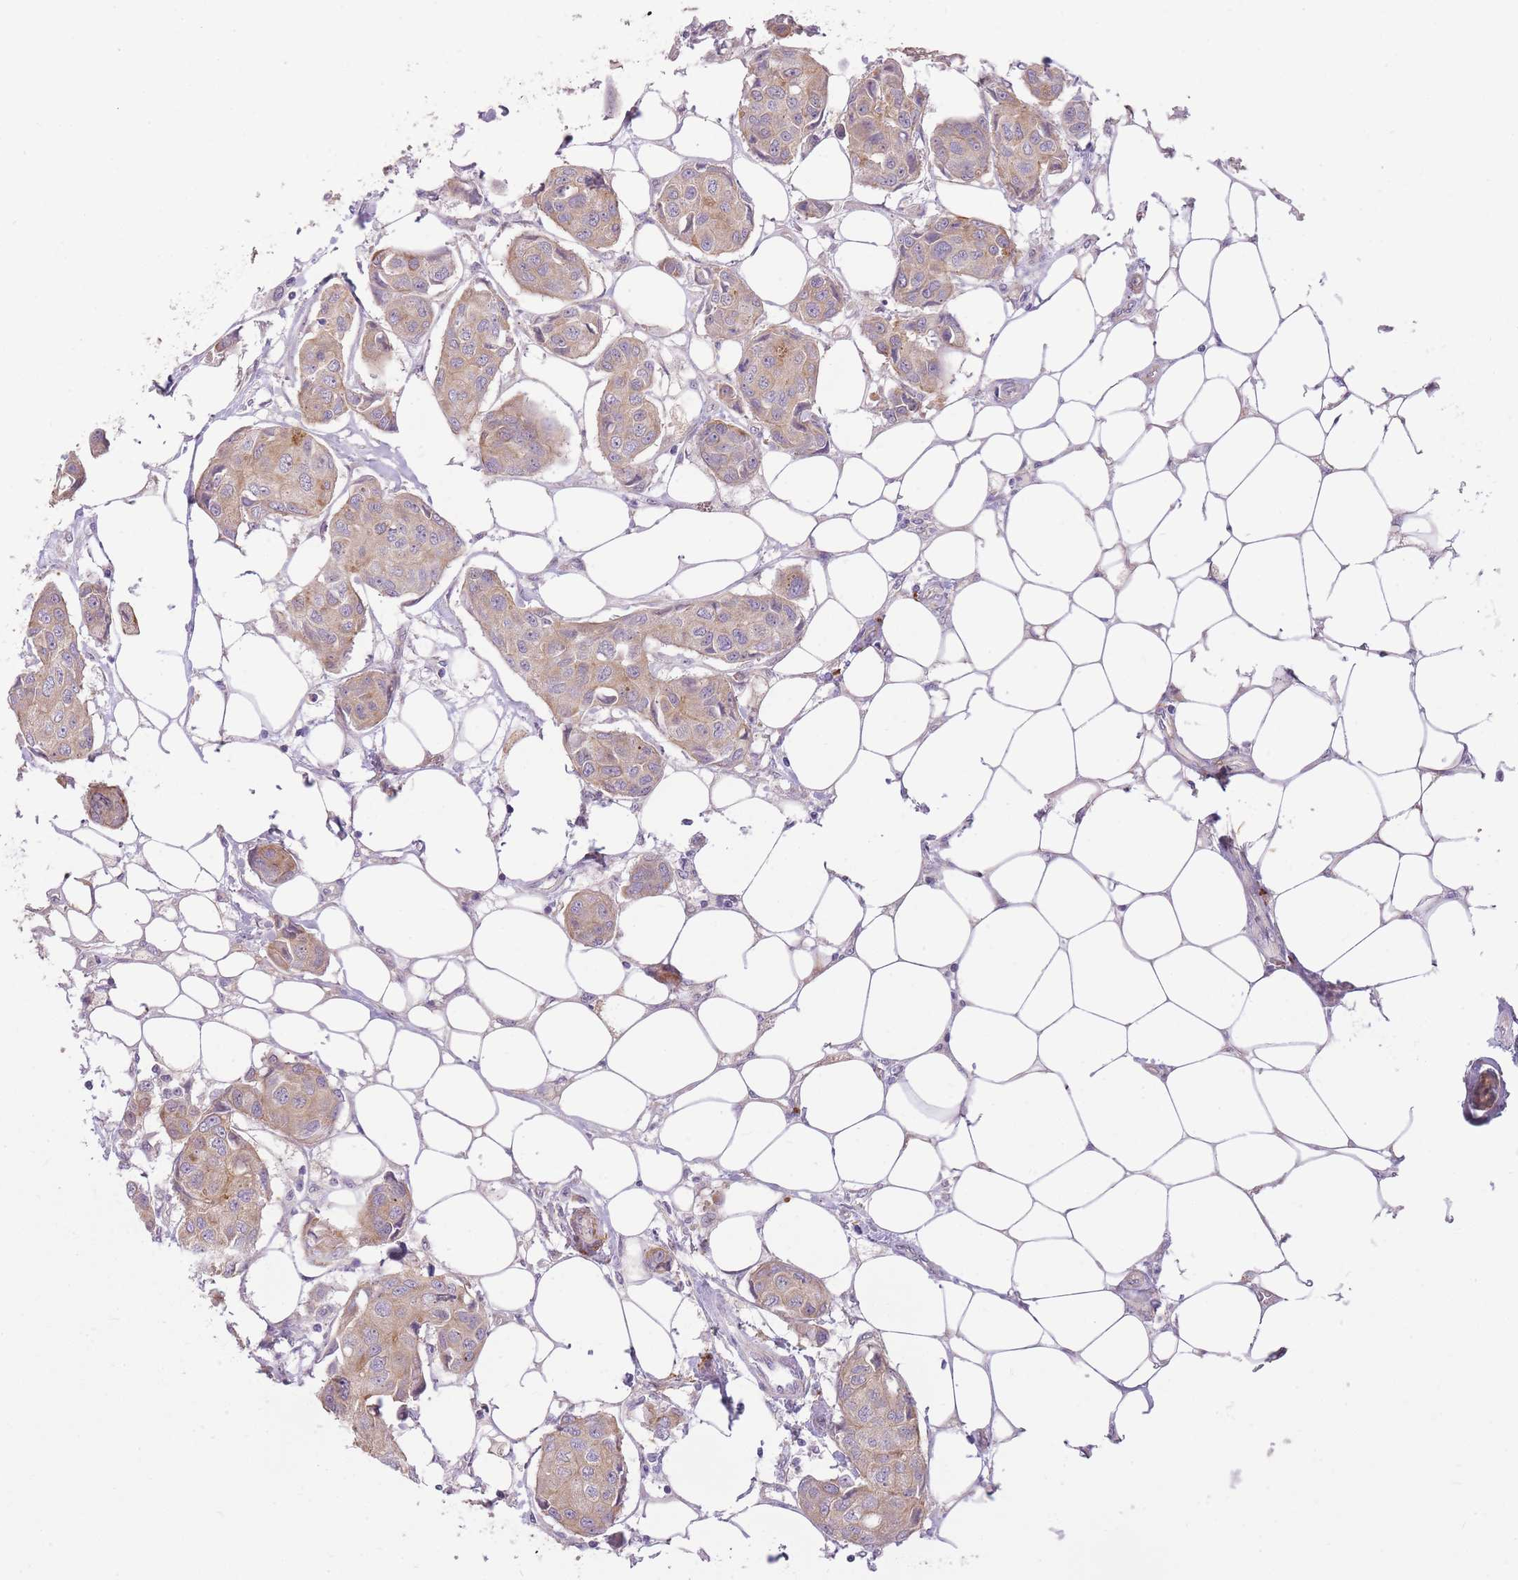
{"staining": {"intensity": "weak", "quantity": "25%-75%", "location": "cytoplasmic/membranous"}, "tissue": "breast cancer", "cell_type": "Tumor cells", "image_type": "cancer", "snomed": [{"axis": "morphology", "description": "Duct carcinoma"}, {"axis": "topography", "description": "Breast"}, {"axis": "topography", "description": "Lymph node"}], "caption": "An image of human breast cancer stained for a protein reveals weak cytoplasmic/membranous brown staining in tumor cells. Immunohistochemistry (ihc) stains the protein in brown and the nuclei are stained blue.", "gene": "REV1", "patient": {"sex": "female", "age": 80}}